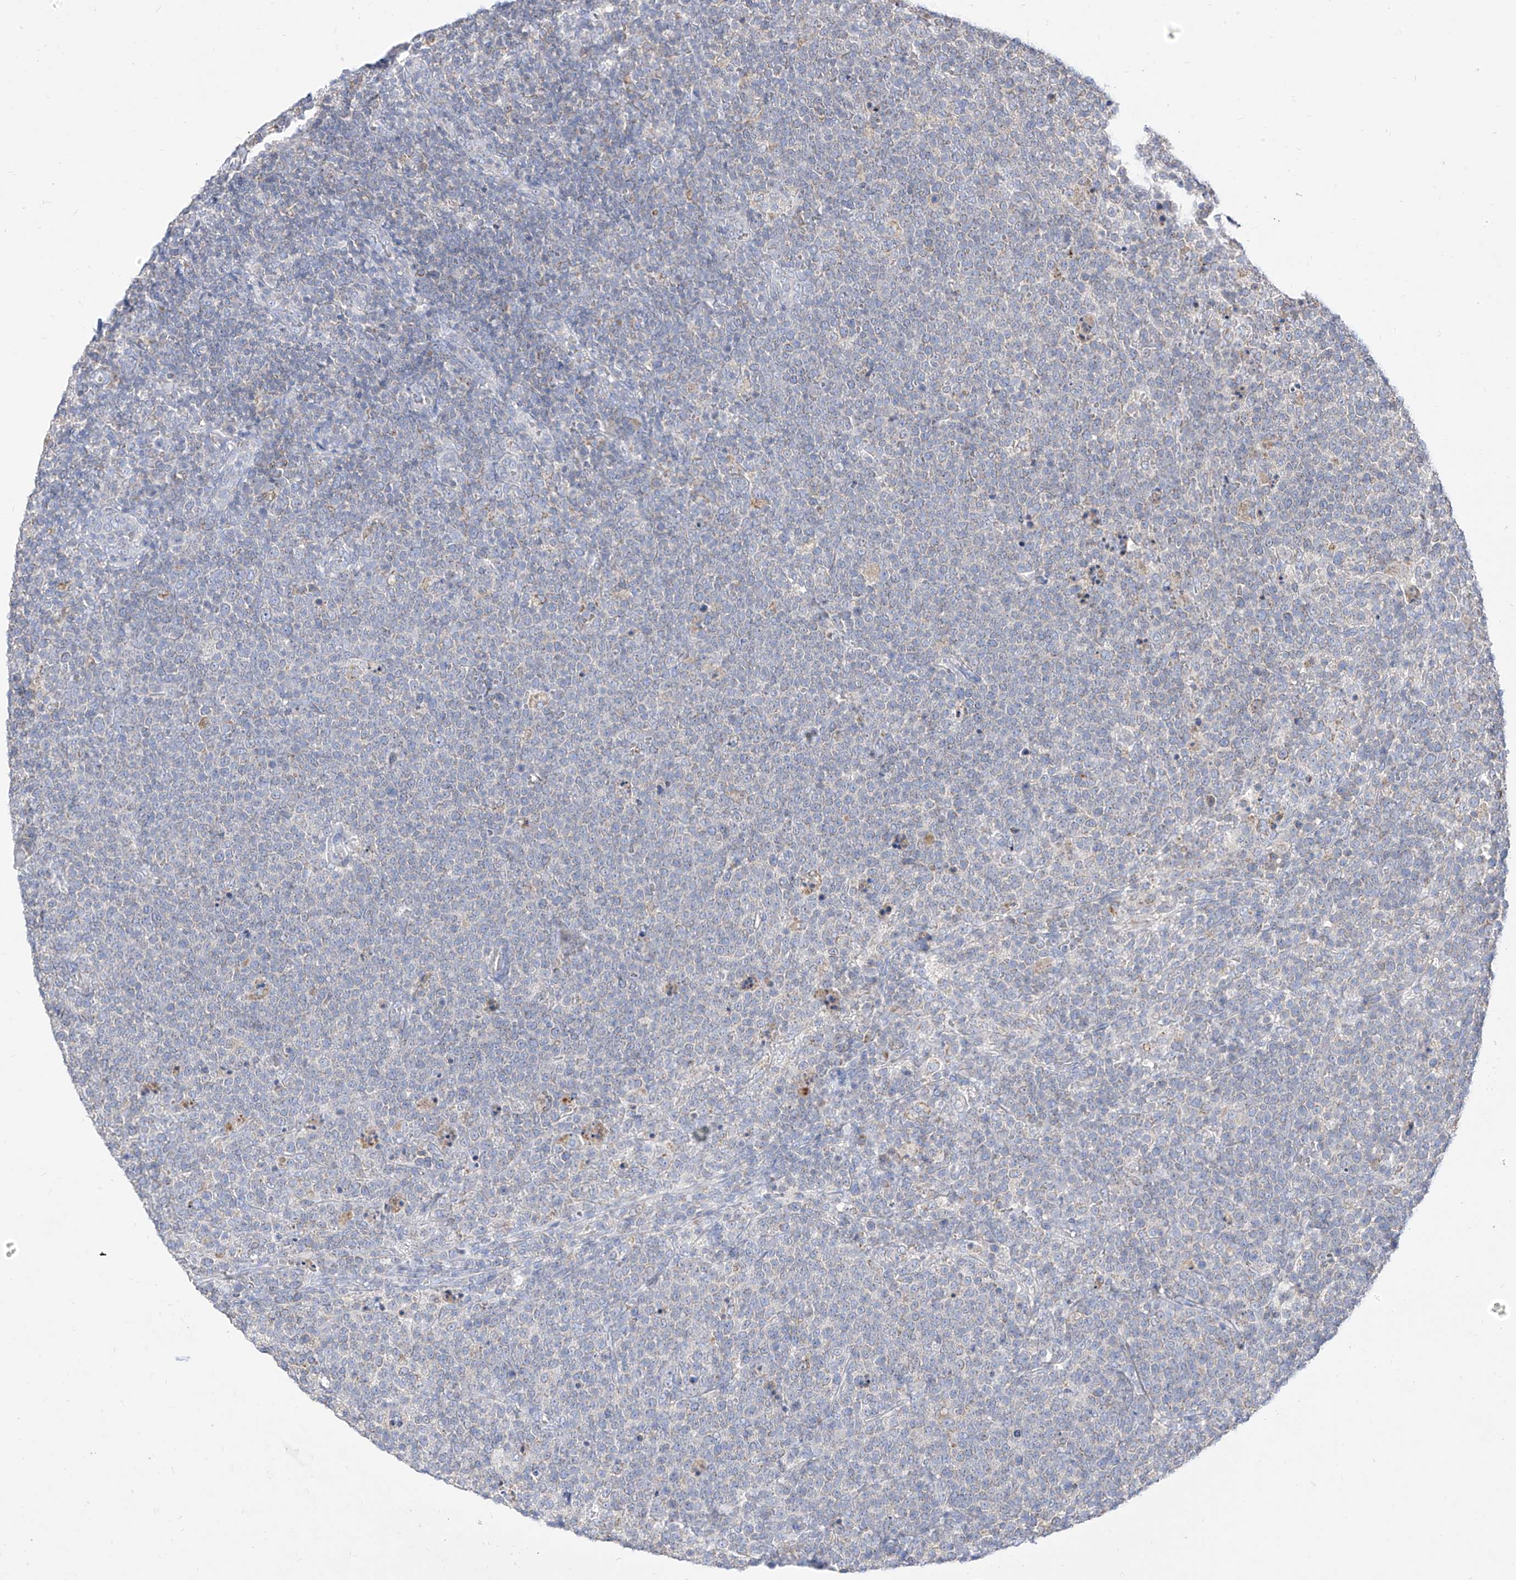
{"staining": {"intensity": "negative", "quantity": "none", "location": "none"}, "tissue": "lymphoma", "cell_type": "Tumor cells", "image_type": "cancer", "snomed": [{"axis": "morphology", "description": "Malignant lymphoma, non-Hodgkin's type, High grade"}, {"axis": "topography", "description": "Lymph node"}], "caption": "A histopathology image of lymphoma stained for a protein exhibits no brown staining in tumor cells.", "gene": "RASA2", "patient": {"sex": "male", "age": 61}}